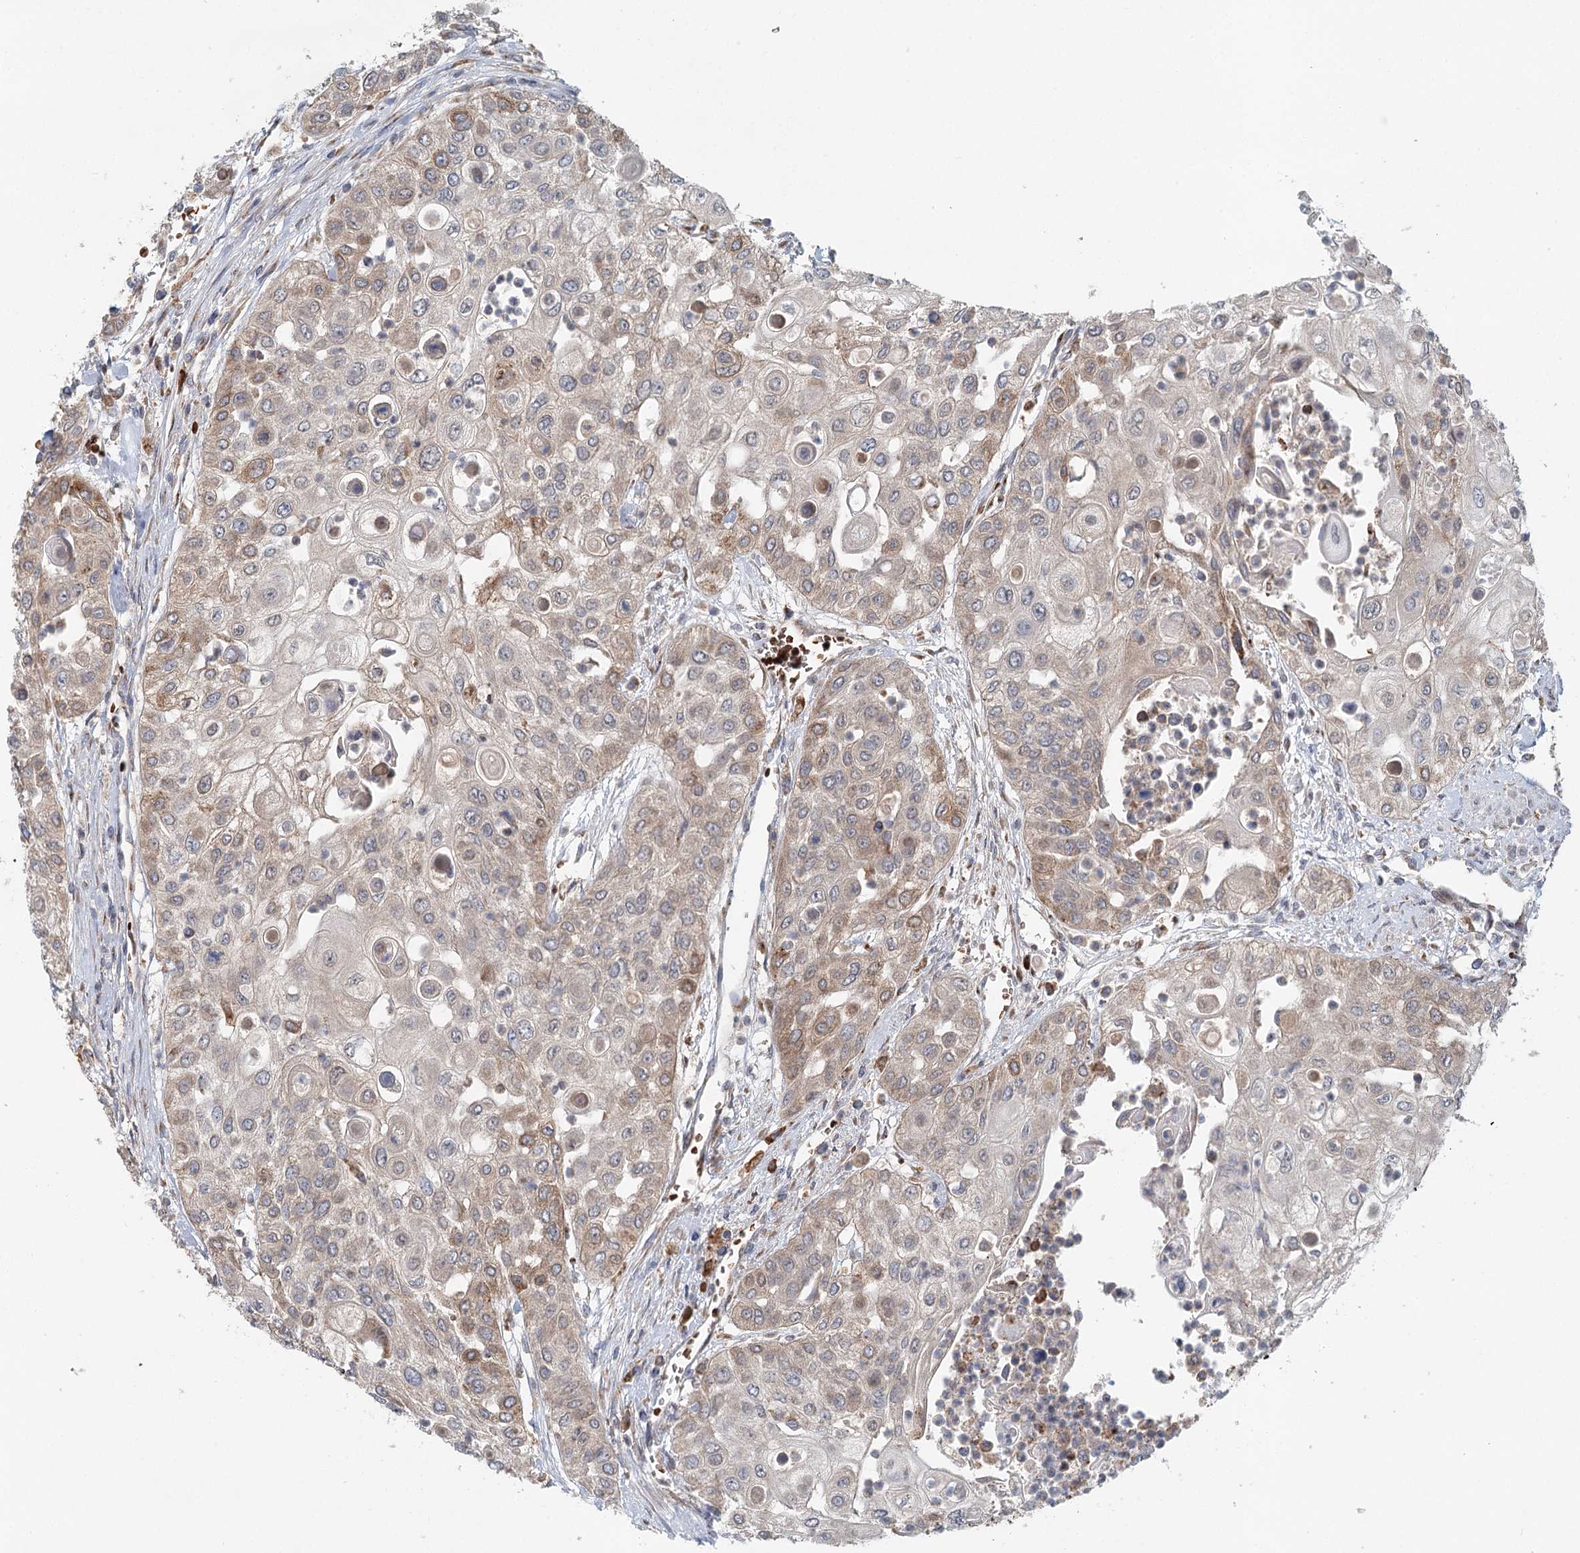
{"staining": {"intensity": "weak", "quantity": "25%-75%", "location": "cytoplasmic/membranous"}, "tissue": "urothelial cancer", "cell_type": "Tumor cells", "image_type": "cancer", "snomed": [{"axis": "morphology", "description": "Urothelial carcinoma, High grade"}, {"axis": "topography", "description": "Urinary bladder"}], "caption": "Tumor cells exhibit low levels of weak cytoplasmic/membranous positivity in approximately 25%-75% of cells in human high-grade urothelial carcinoma. The staining was performed using DAB (3,3'-diaminobenzidine), with brown indicating positive protein expression. Nuclei are stained blue with hematoxylin.", "gene": "ADK", "patient": {"sex": "female", "age": 79}}